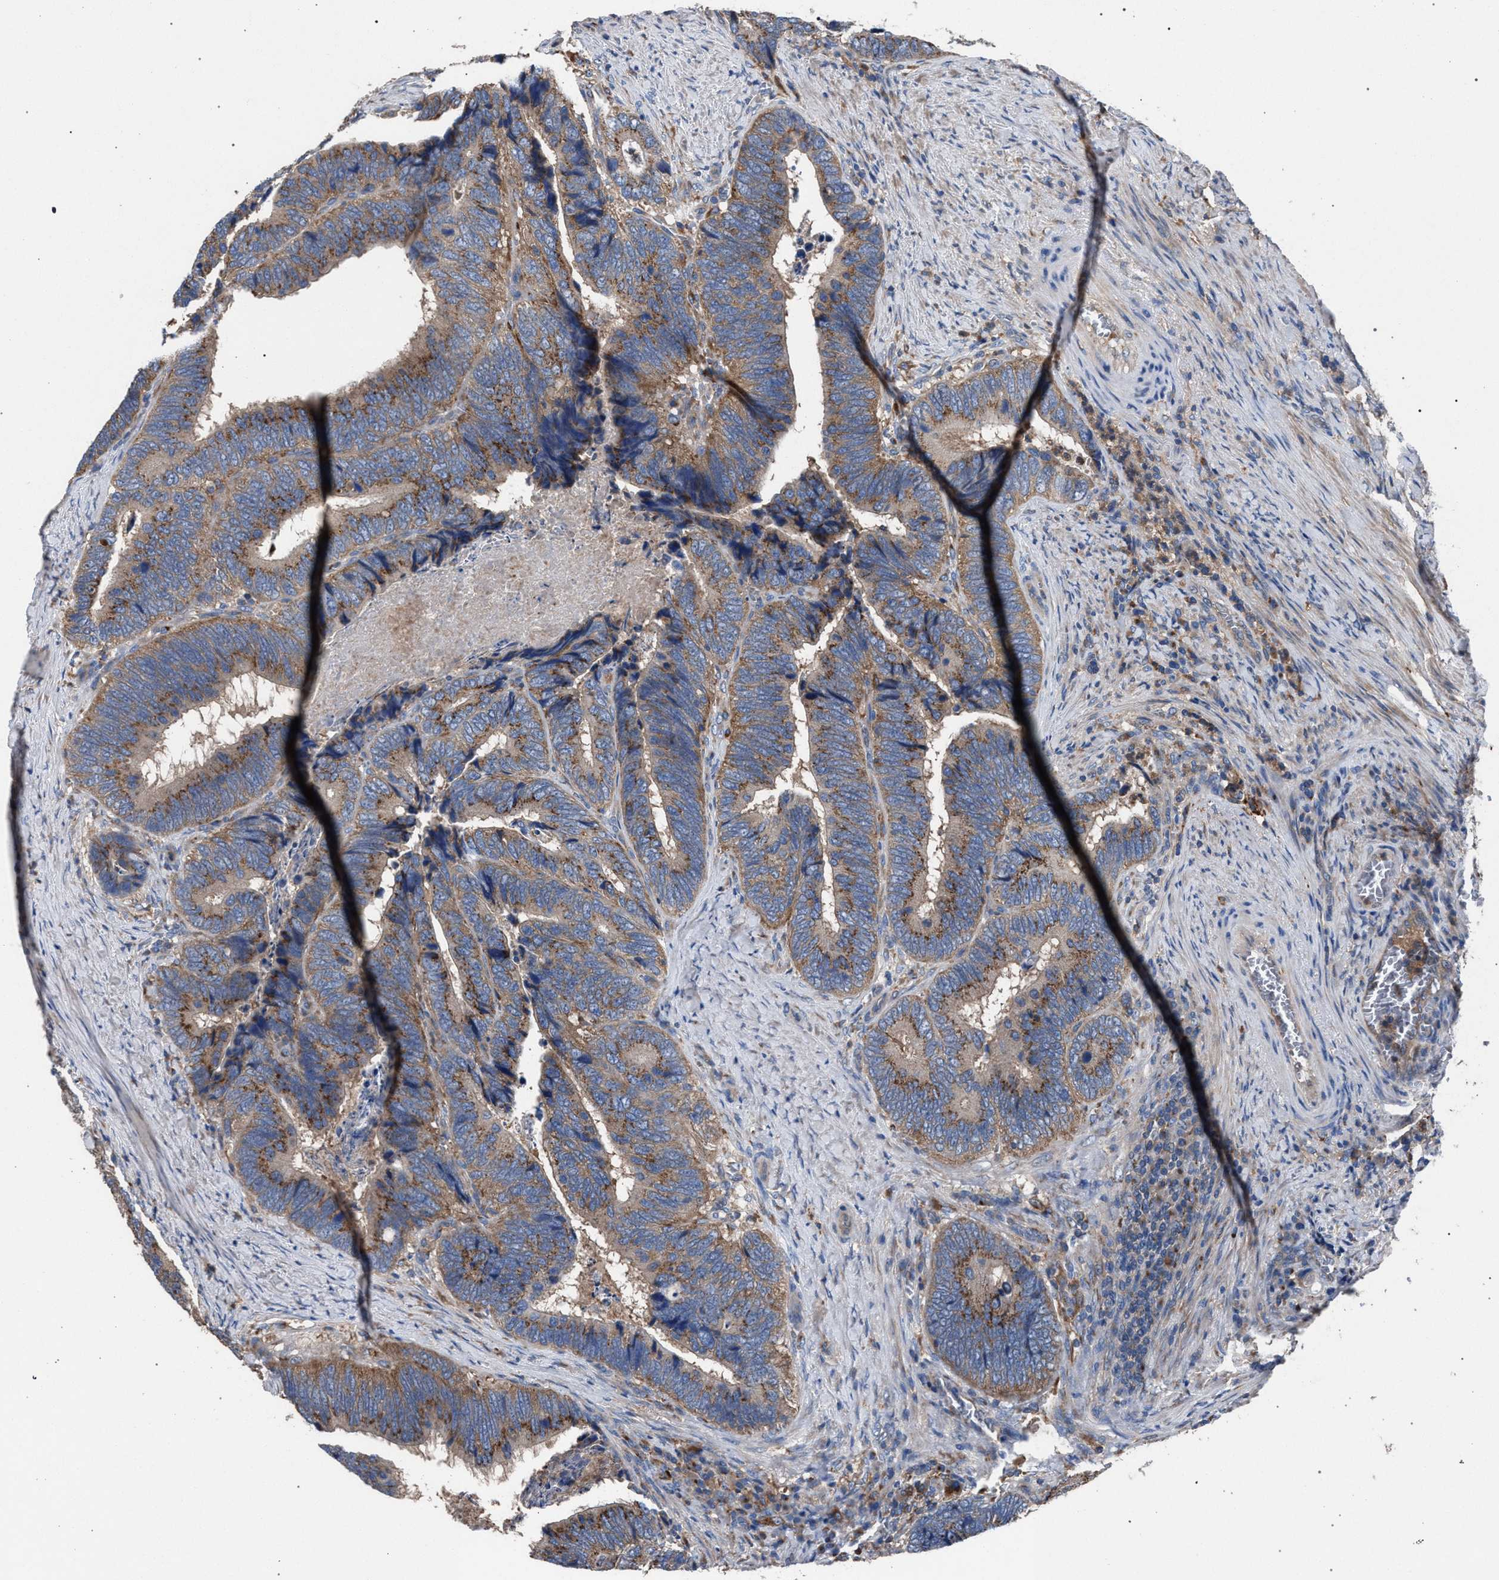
{"staining": {"intensity": "moderate", "quantity": ">75%", "location": "cytoplasmic/membranous"}, "tissue": "colorectal cancer", "cell_type": "Tumor cells", "image_type": "cancer", "snomed": [{"axis": "morphology", "description": "Adenocarcinoma, NOS"}, {"axis": "topography", "description": "Colon"}], "caption": "Immunohistochemical staining of colorectal adenocarcinoma demonstrates medium levels of moderate cytoplasmic/membranous protein expression in about >75% of tumor cells.", "gene": "ATP6V0A1", "patient": {"sex": "male", "age": 72}}